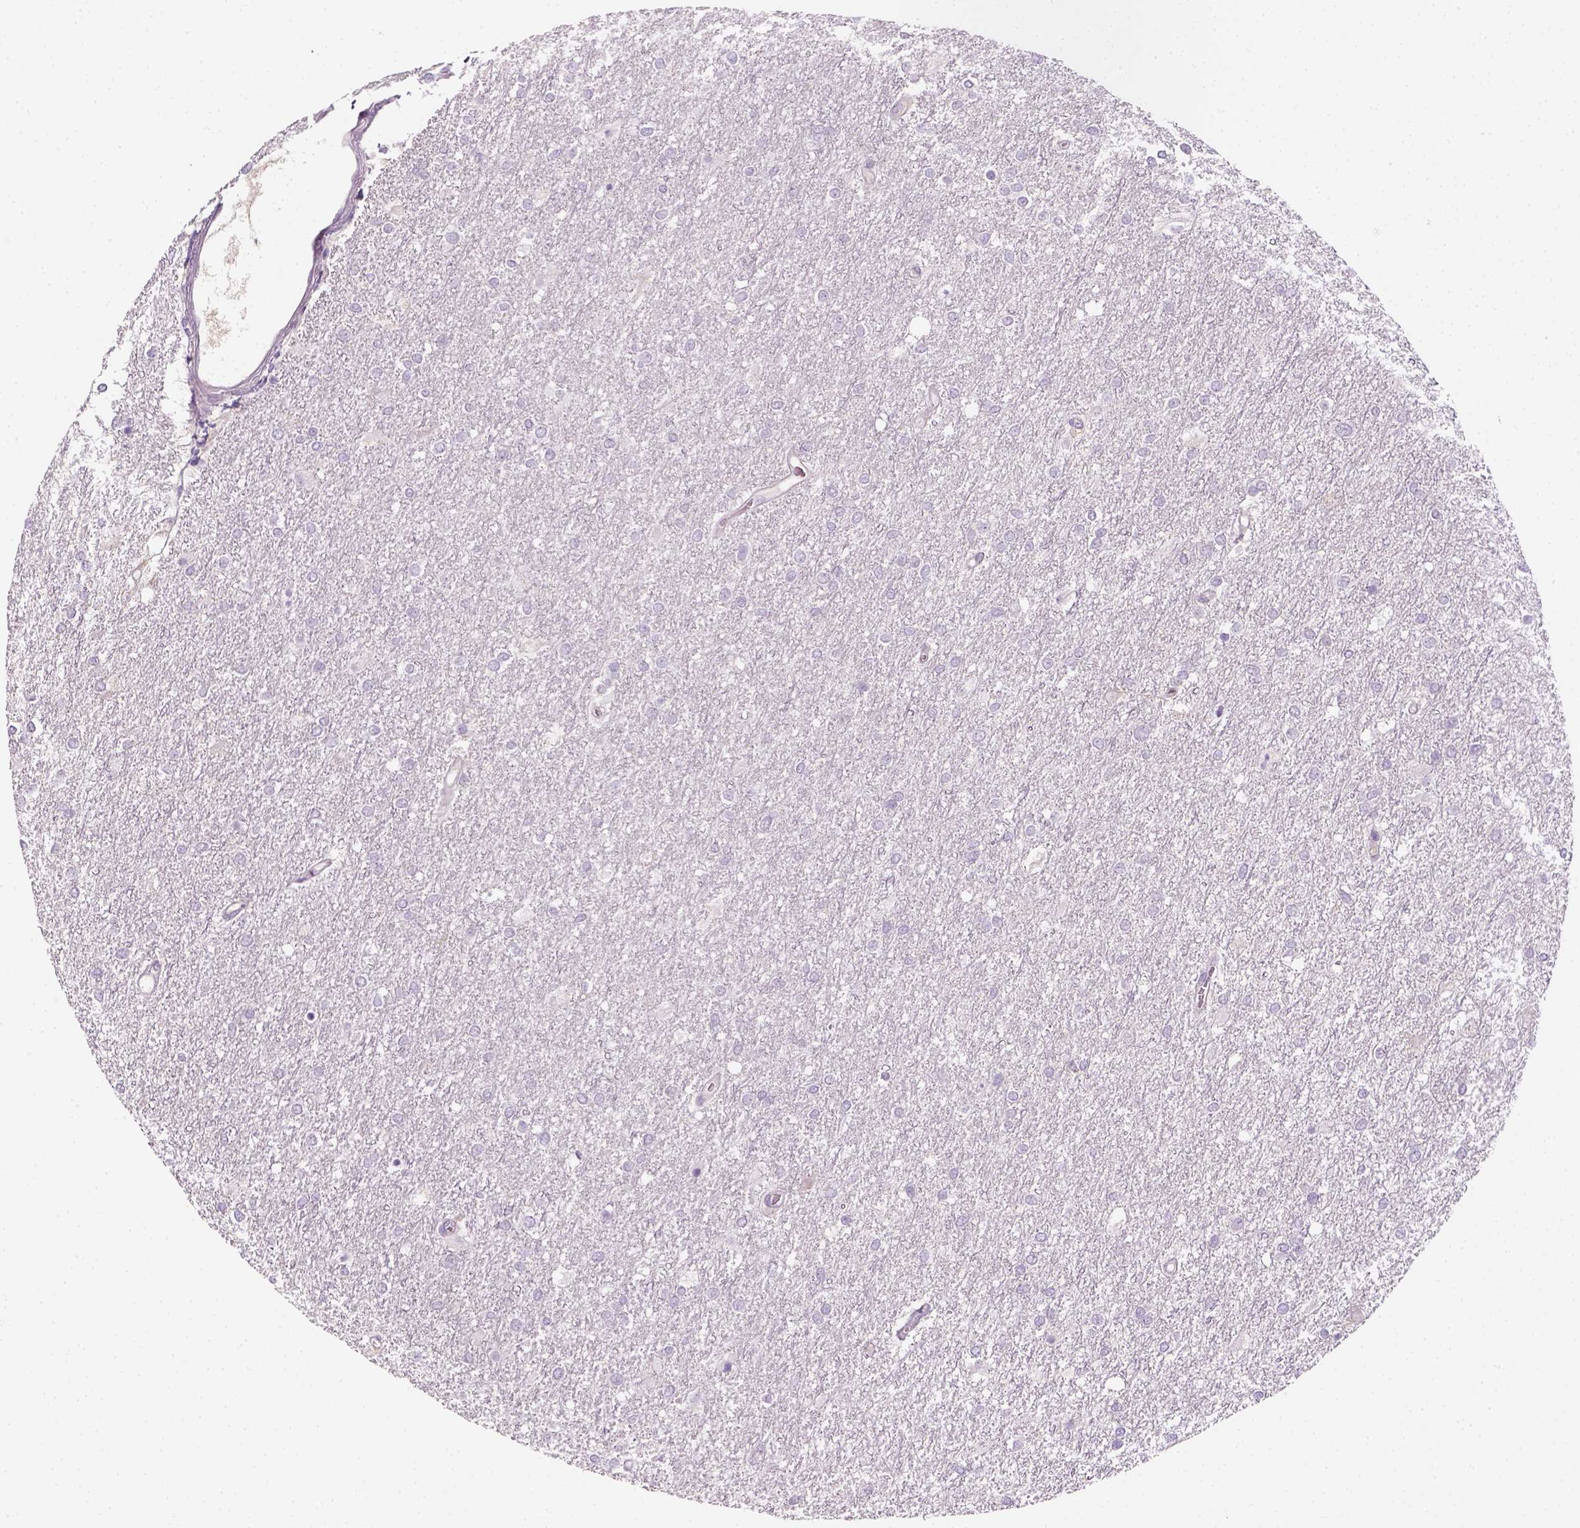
{"staining": {"intensity": "negative", "quantity": "none", "location": "none"}, "tissue": "glioma", "cell_type": "Tumor cells", "image_type": "cancer", "snomed": [{"axis": "morphology", "description": "Glioma, malignant, High grade"}, {"axis": "topography", "description": "Brain"}], "caption": "IHC photomicrograph of glioma stained for a protein (brown), which demonstrates no expression in tumor cells. (DAB immunohistochemistry with hematoxylin counter stain).", "gene": "GFI1B", "patient": {"sex": "female", "age": 61}}